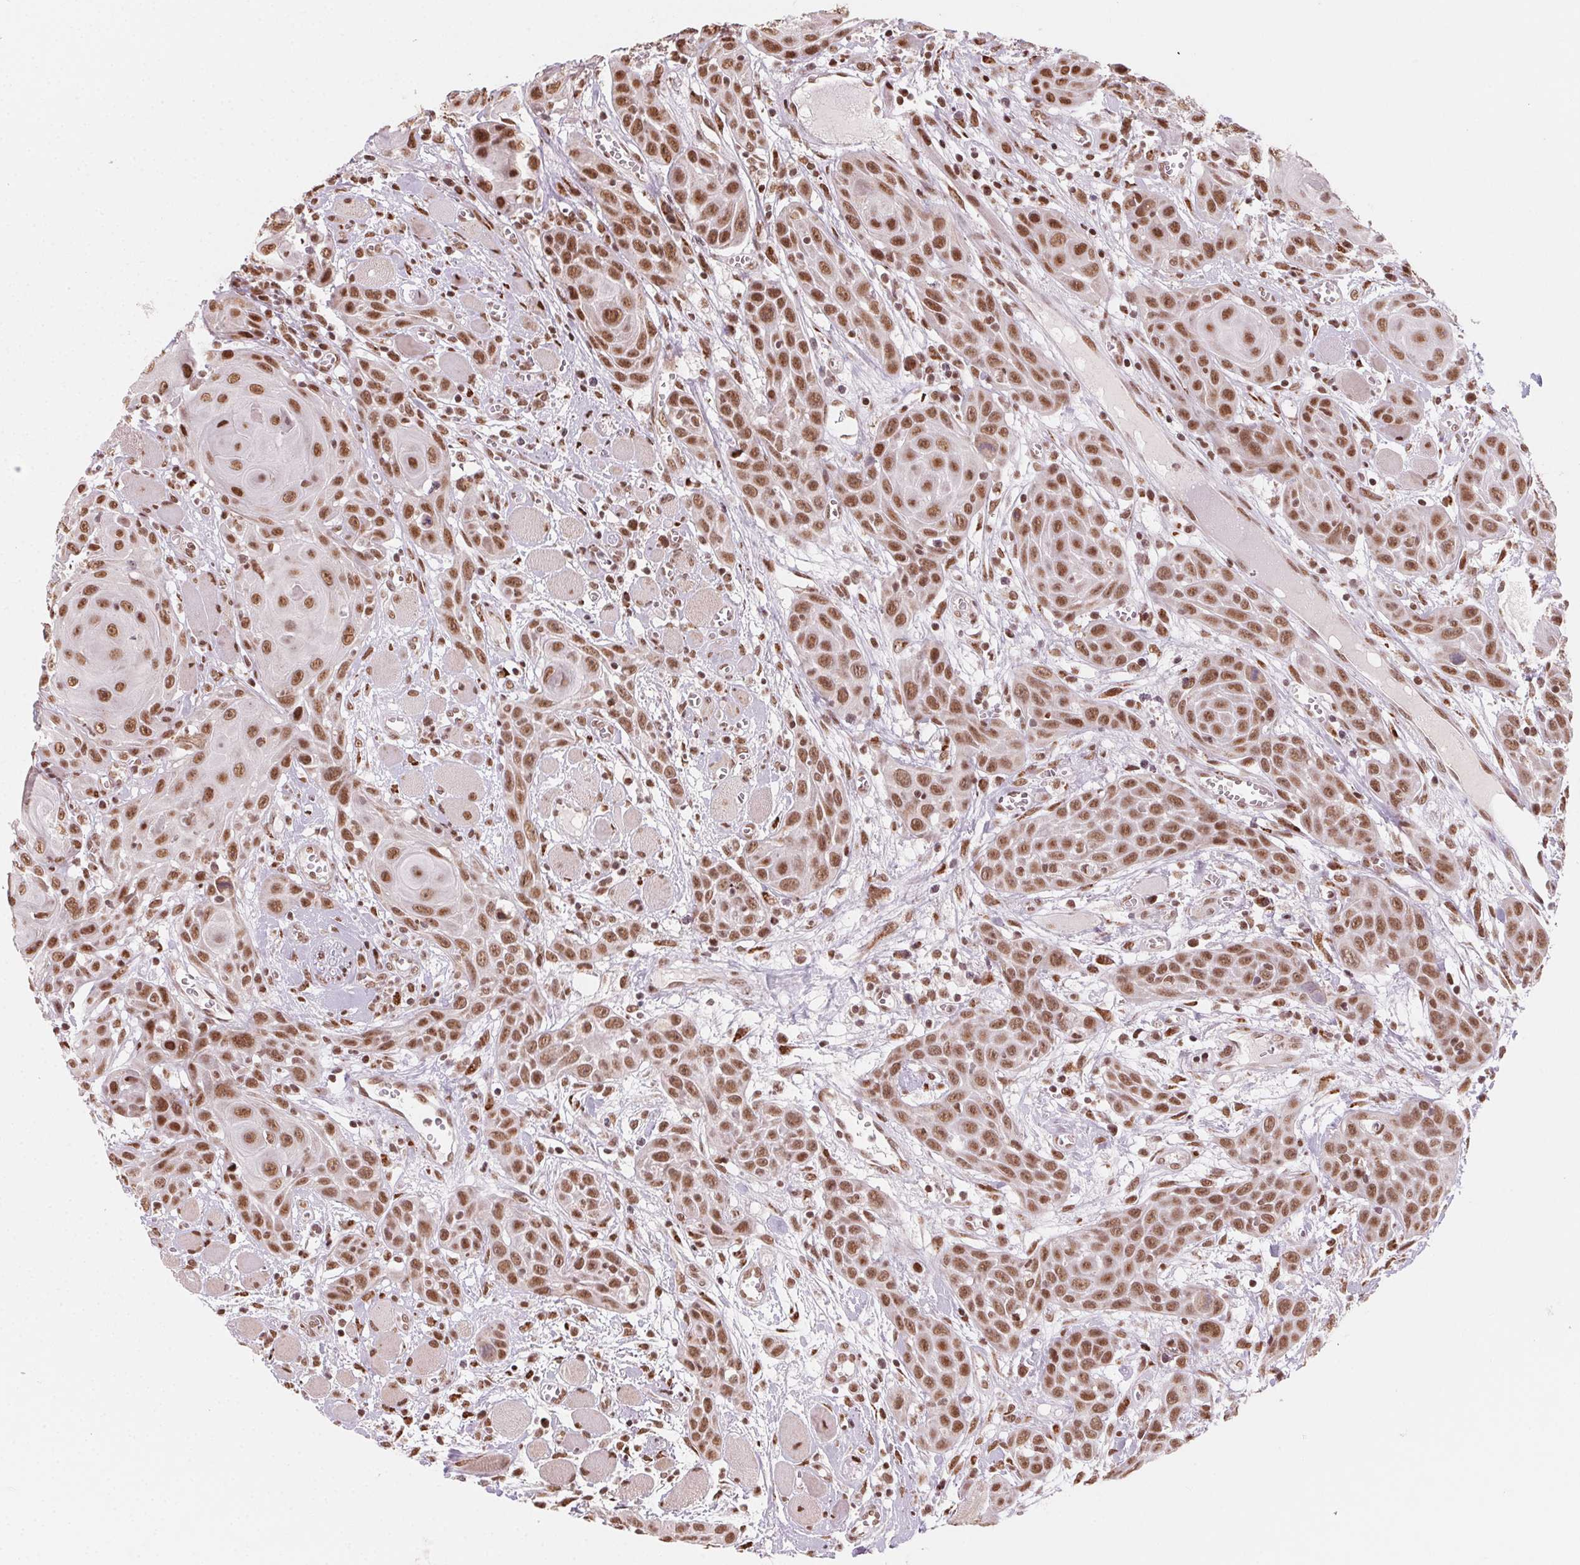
{"staining": {"intensity": "moderate", "quantity": ">75%", "location": "nuclear"}, "tissue": "head and neck cancer", "cell_type": "Tumor cells", "image_type": "cancer", "snomed": [{"axis": "morphology", "description": "Squamous cell carcinoma, NOS"}, {"axis": "topography", "description": "Head-Neck"}], "caption": "The immunohistochemical stain highlights moderate nuclear staining in tumor cells of head and neck cancer (squamous cell carcinoma) tissue.", "gene": "TOPORS", "patient": {"sex": "female", "age": 80}}